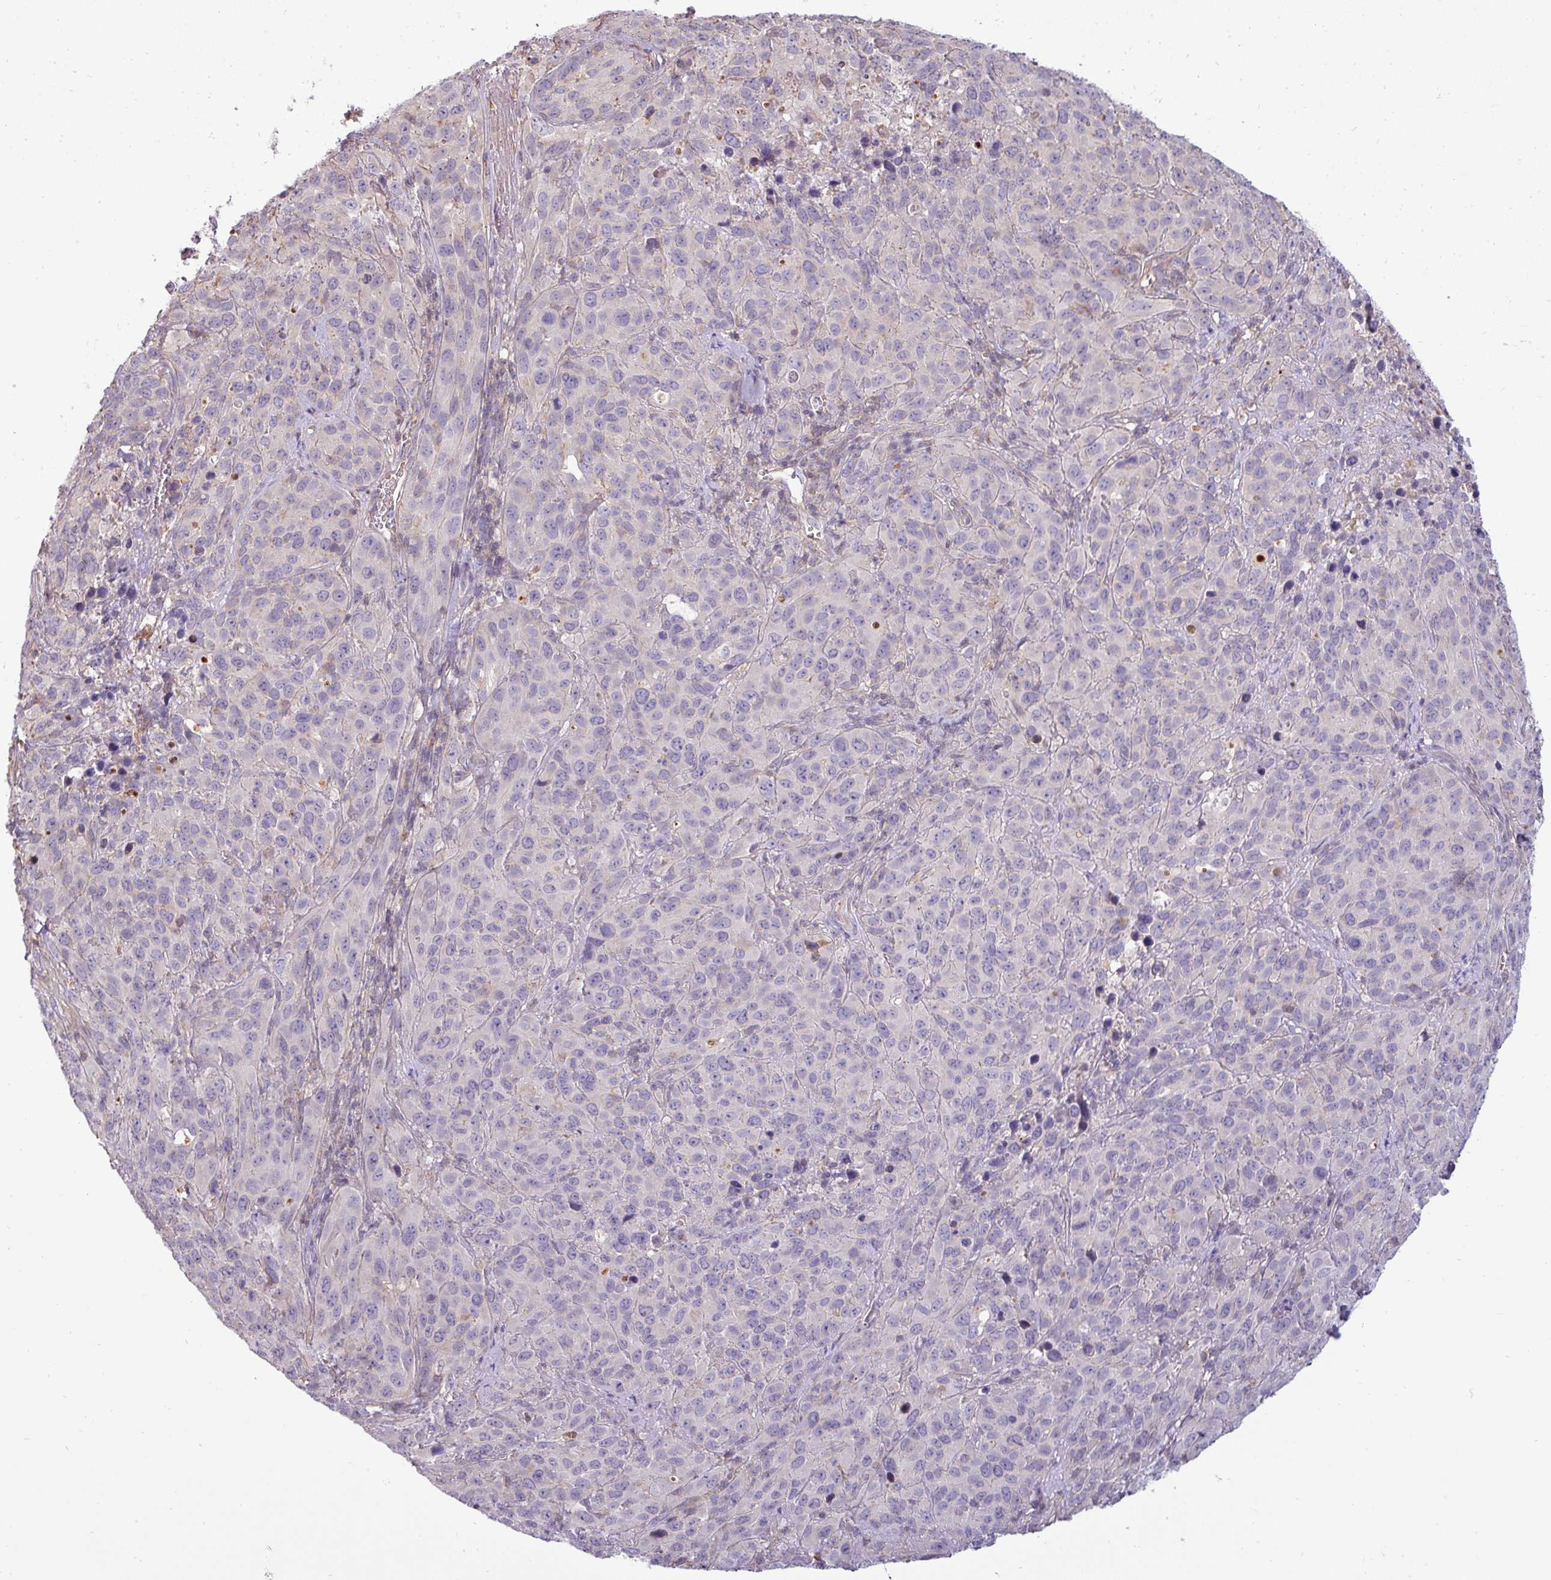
{"staining": {"intensity": "negative", "quantity": "none", "location": "none"}, "tissue": "cervical cancer", "cell_type": "Tumor cells", "image_type": "cancer", "snomed": [{"axis": "morphology", "description": "Squamous cell carcinoma, NOS"}, {"axis": "topography", "description": "Cervix"}], "caption": "Immunohistochemistry histopathology image of cervical cancer stained for a protein (brown), which exhibits no positivity in tumor cells. (DAB immunohistochemistry visualized using brightfield microscopy, high magnification).", "gene": "ZNF835", "patient": {"sex": "female", "age": 51}}